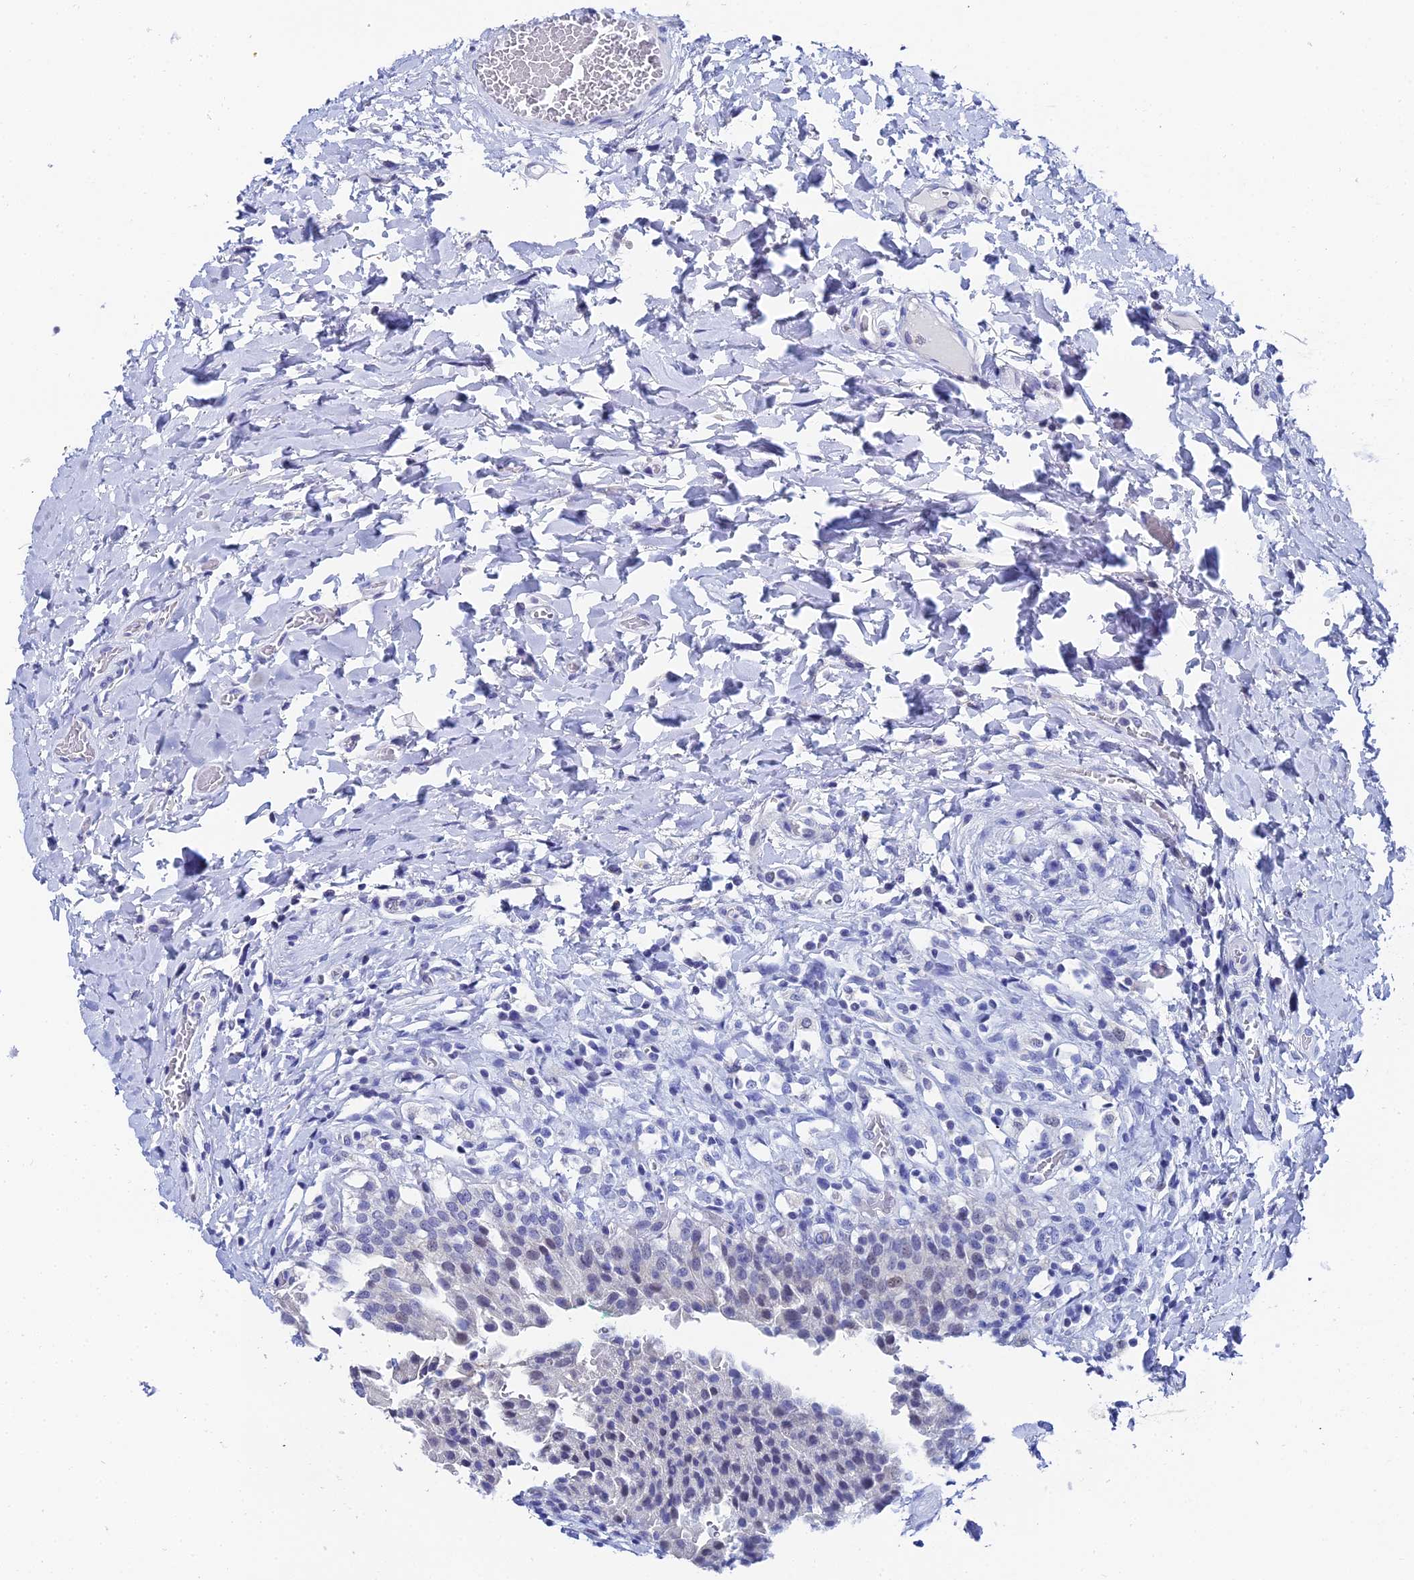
{"staining": {"intensity": "negative", "quantity": "none", "location": "none"}, "tissue": "urinary bladder", "cell_type": "Urothelial cells", "image_type": "normal", "snomed": [{"axis": "morphology", "description": "Normal tissue, NOS"}, {"axis": "morphology", "description": "Inflammation, NOS"}, {"axis": "topography", "description": "Urinary bladder"}], "caption": "Image shows no significant protein expression in urothelial cells of unremarkable urinary bladder.", "gene": "OCM2", "patient": {"sex": "male", "age": 64}}